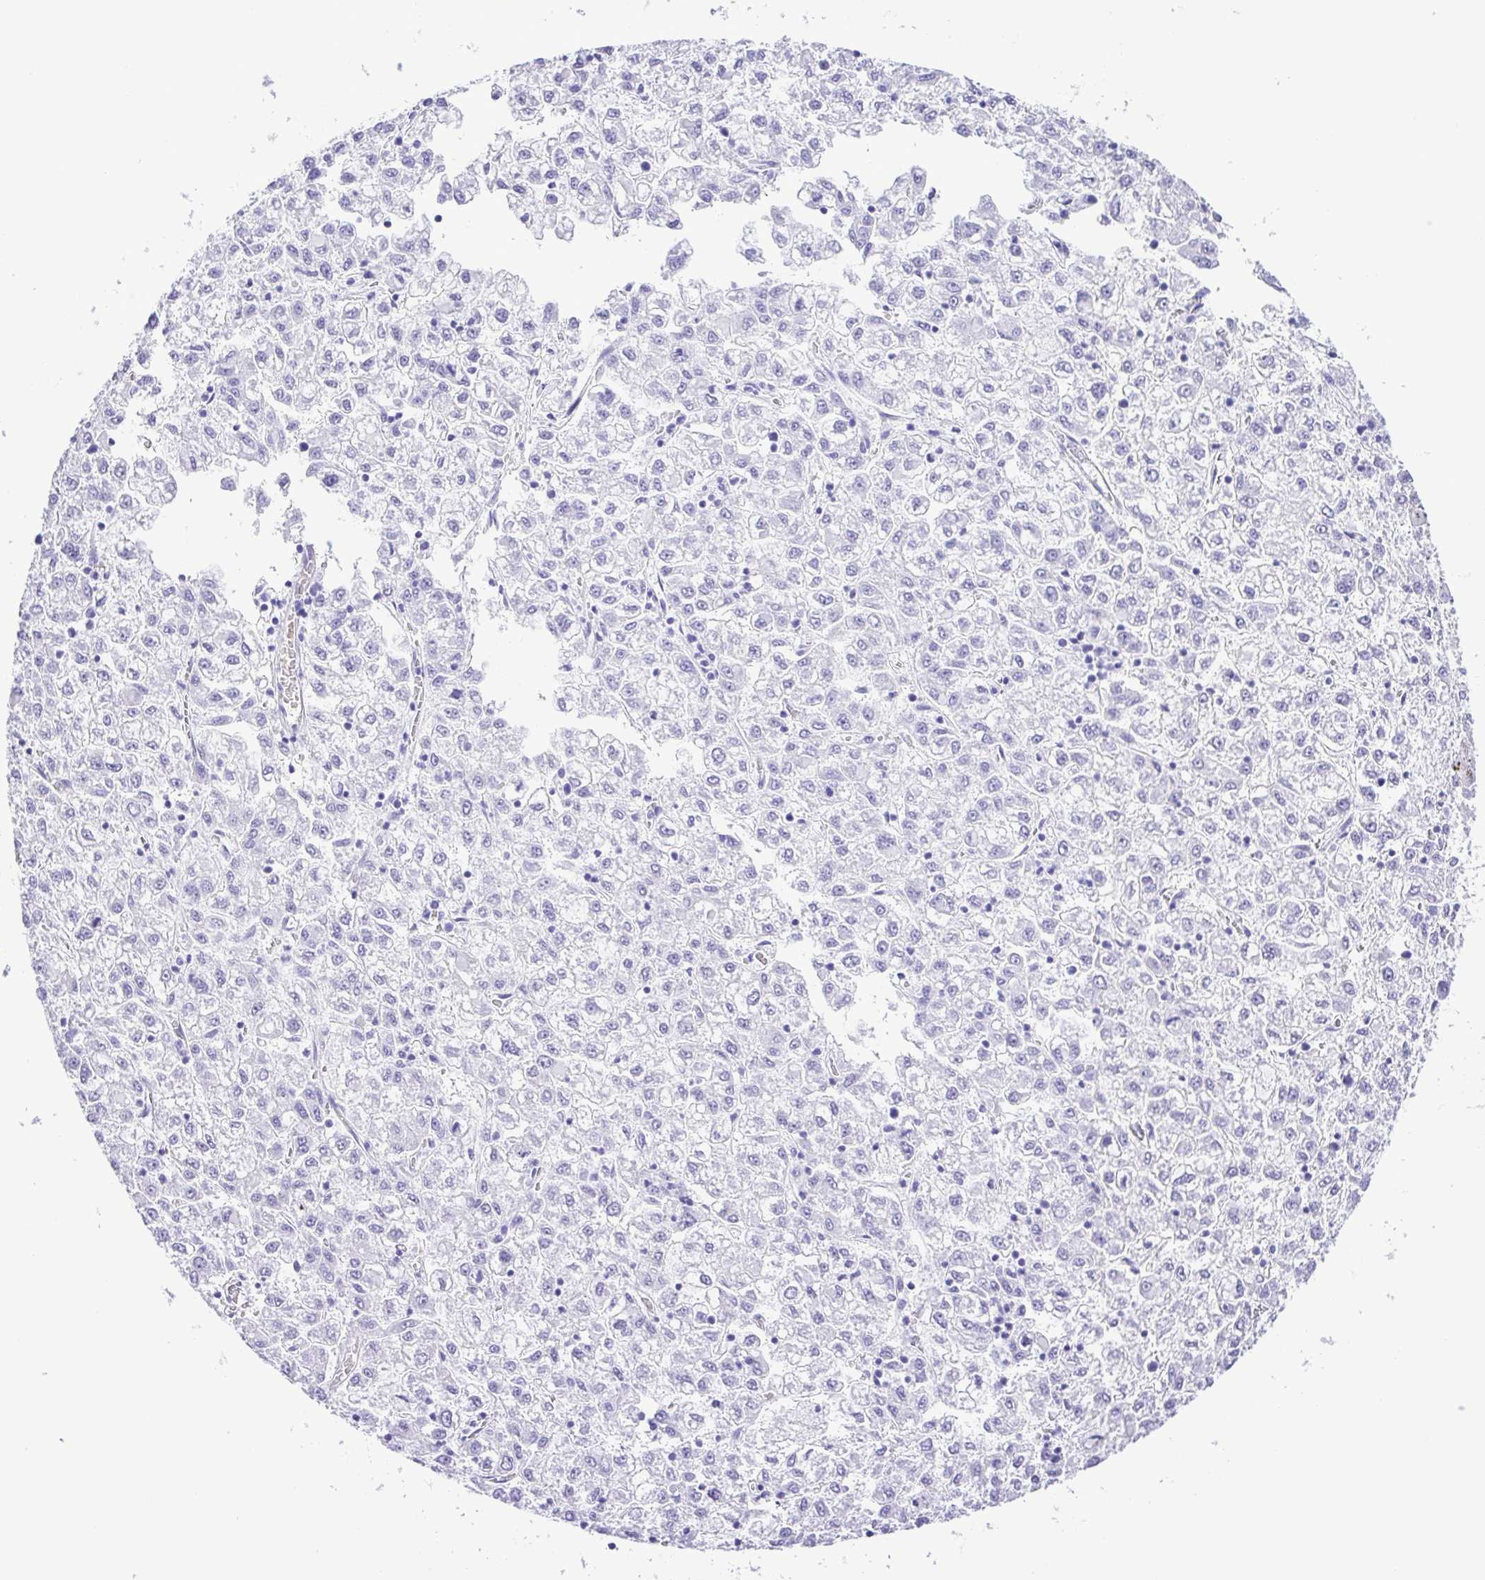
{"staining": {"intensity": "negative", "quantity": "none", "location": "none"}, "tissue": "liver cancer", "cell_type": "Tumor cells", "image_type": "cancer", "snomed": [{"axis": "morphology", "description": "Carcinoma, Hepatocellular, NOS"}, {"axis": "topography", "description": "Liver"}], "caption": "This is a histopathology image of IHC staining of hepatocellular carcinoma (liver), which shows no positivity in tumor cells.", "gene": "SYT1", "patient": {"sex": "male", "age": 40}}